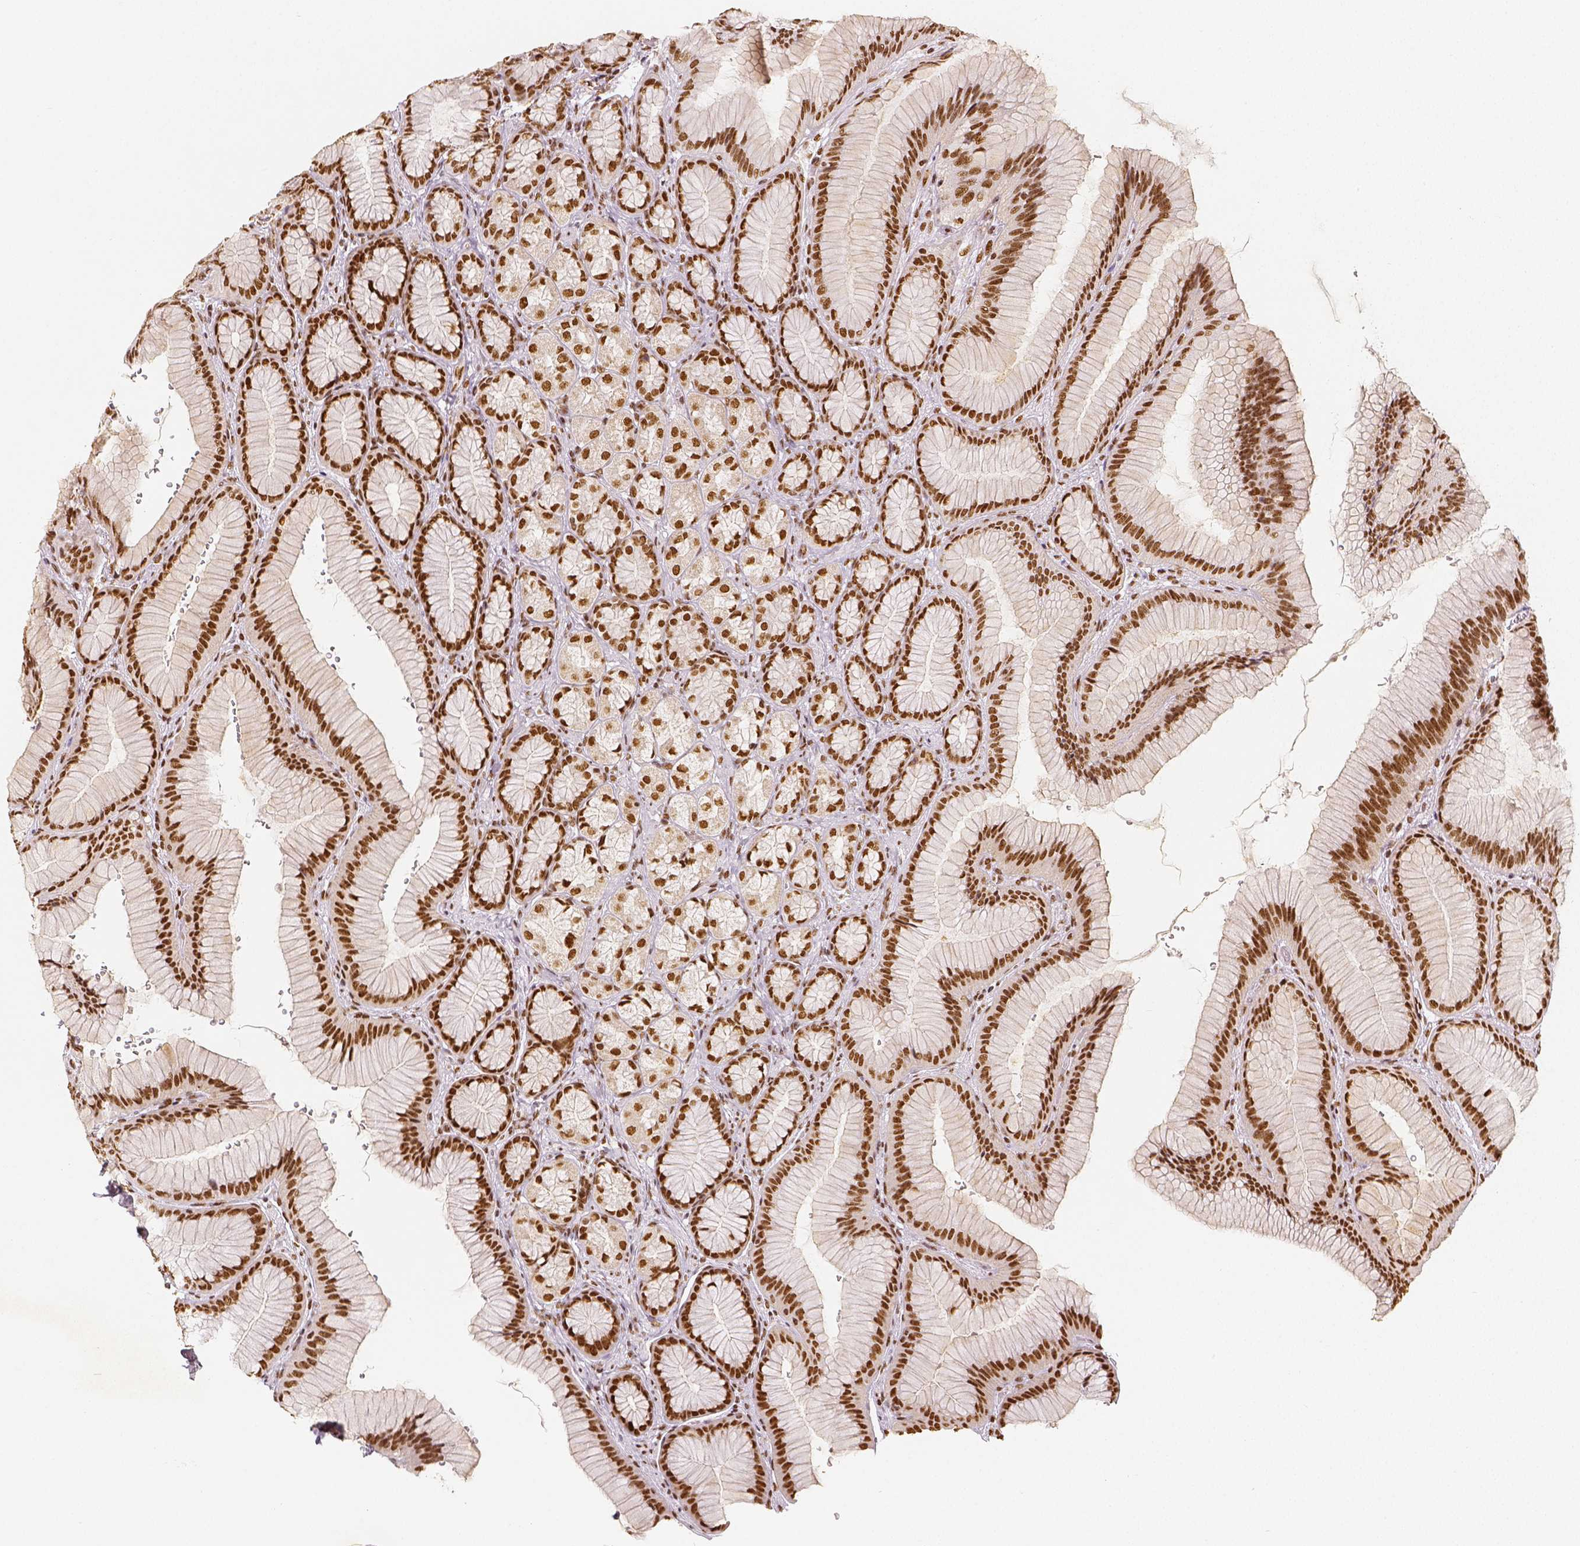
{"staining": {"intensity": "strong", "quantity": ">75%", "location": "nuclear"}, "tissue": "stomach", "cell_type": "Glandular cells", "image_type": "normal", "snomed": [{"axis": "morphology", "description": "Normal tissue, NOS"}, {"axis": "morphology", "description": "Adenocarcinoma, NOS"}, {"axis": "morphology", "description": "Adenocarcinoma, High grade"}, {"axis": "topography", "description": "Stomach, upper"}, {"axis": "topography", "description": "Stomach"}], "caption": "Immunohistochemistry of unremarkable human stomach exhibits high levels of strong nuclear positivity in about >75% of glandular cells.", "gene": "KDM5B", "patient": {"sex": "female", "age": 65}}